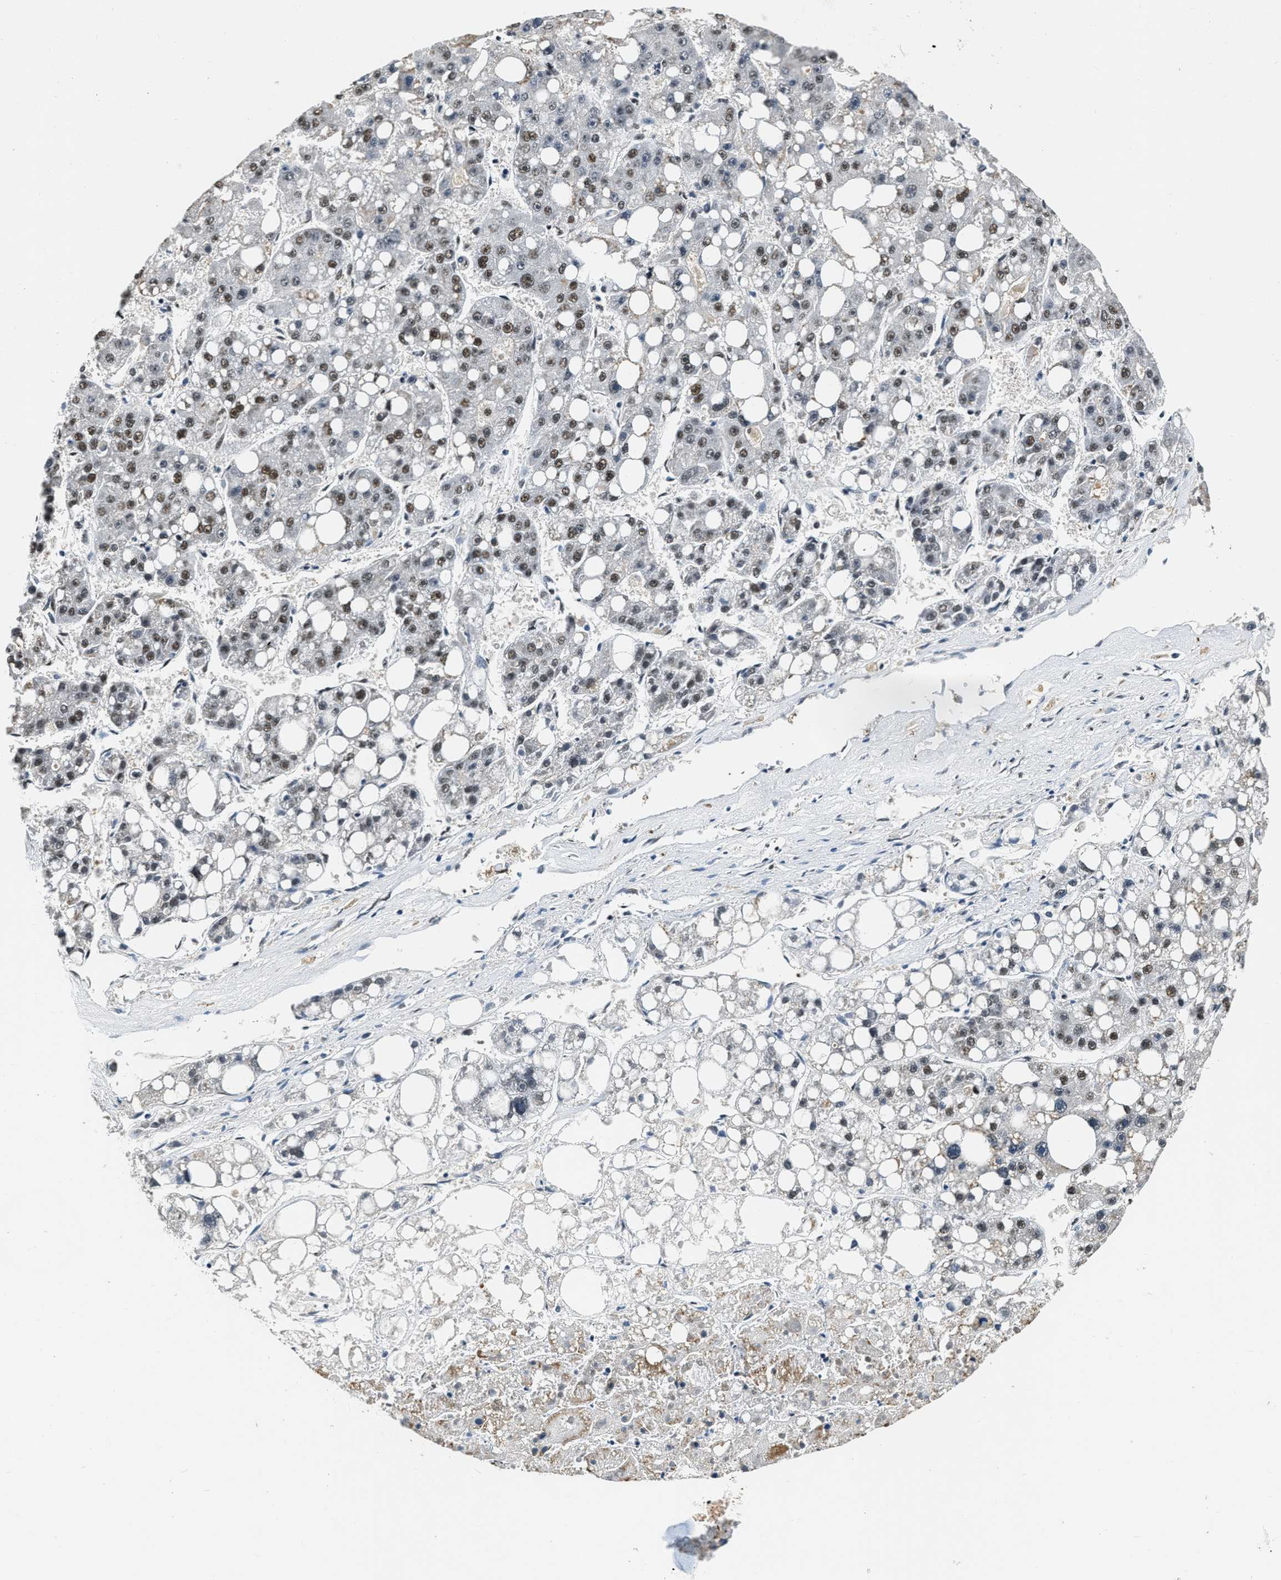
{"staining": {"intensity": "weak", "quantity": "25%-75%", "location": "nuclear"}, "tissue": "liver cancer", "cell_type": "Tumor cells", "image_type": "cancer", "snomed": [{"axis": "morphology", "description": "Carcinoma, Hepatocellular, NOS"}, {"axis": "topography", "description": "Liver"}], "caption": "There is low levels of weak nuclear positivity in tumor cells of hepatocellular carcinoma (liver), as demonstrated by immunohistochemical staining (brown color).", "gene": "CCNE1", "patient": {"sex": "female", "age": 61}}